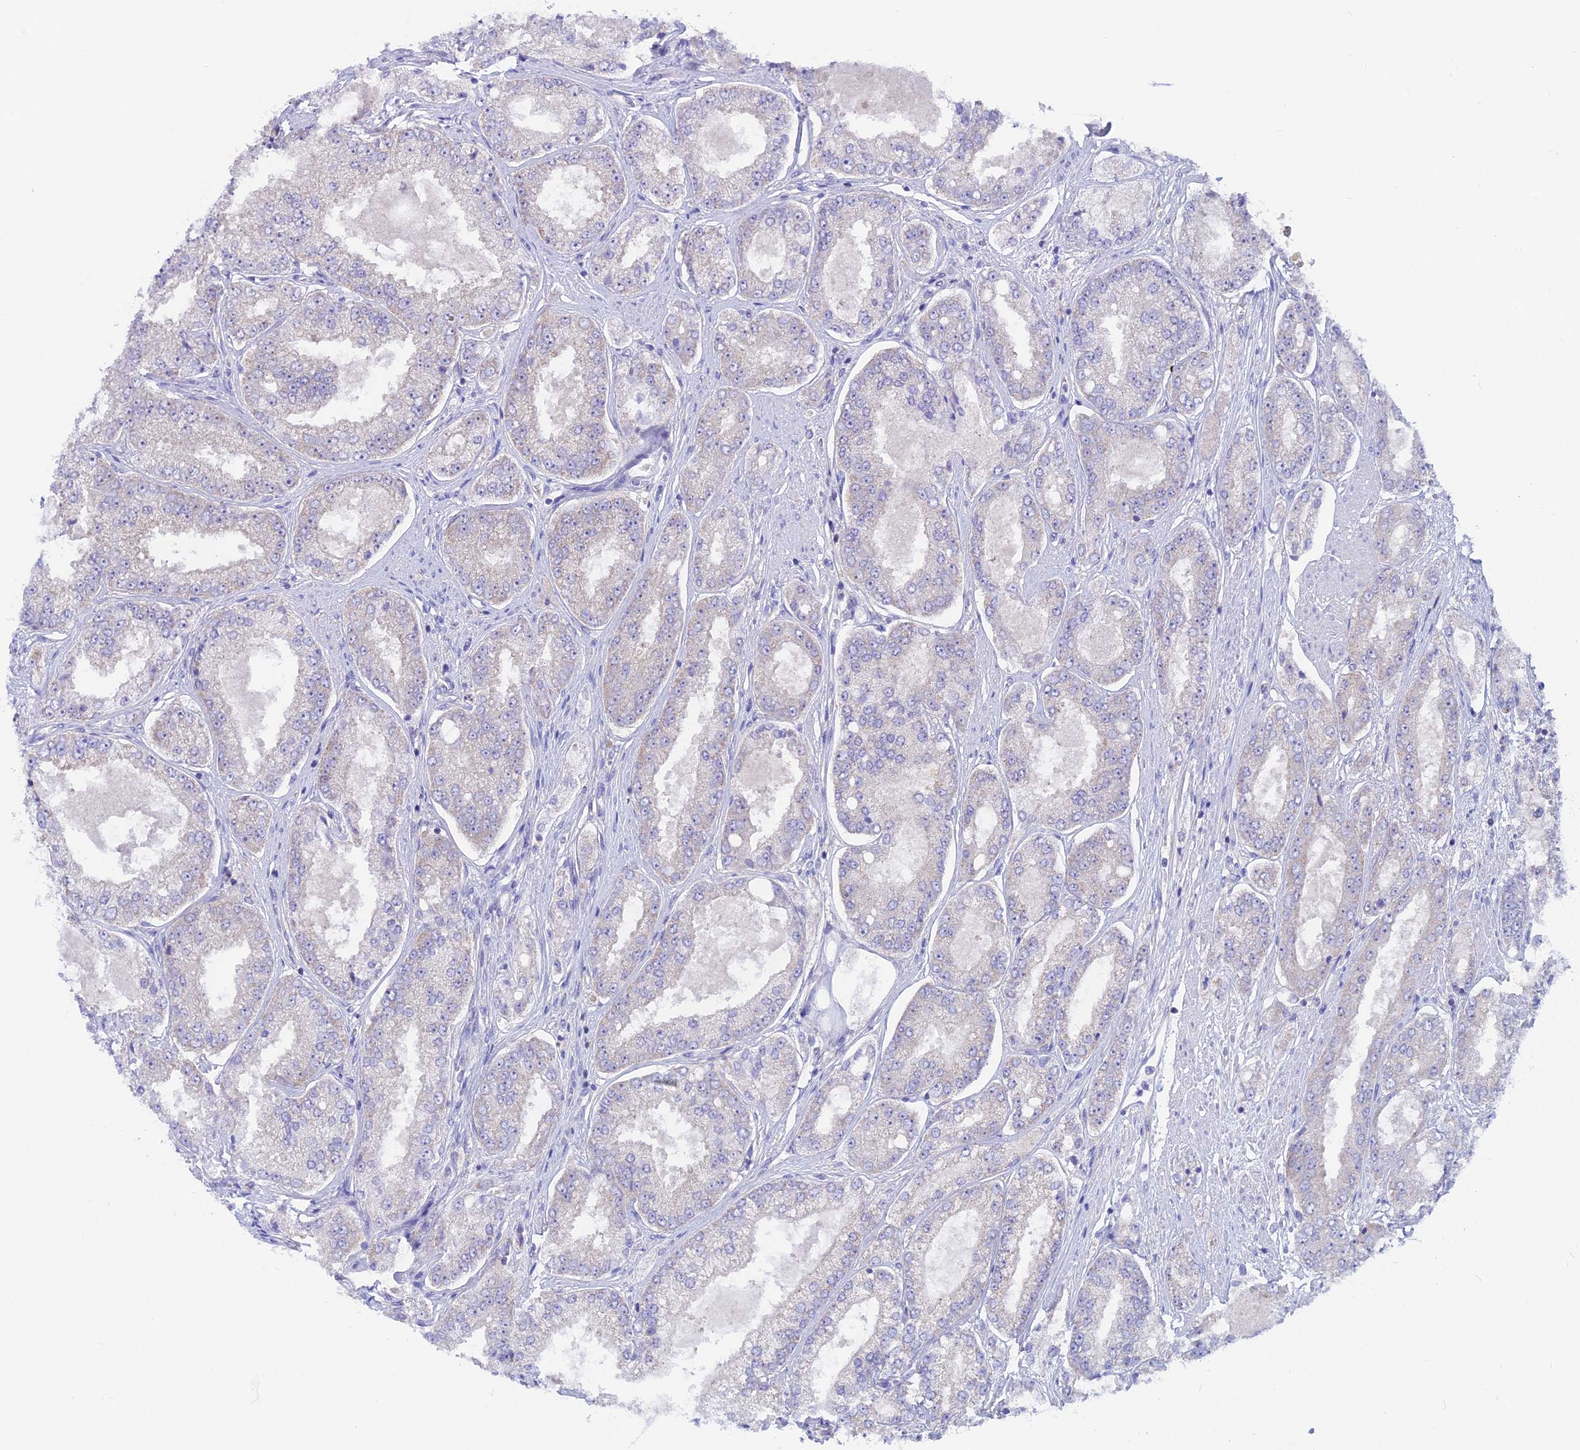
{"staining": {"intensity": "negative", "quantity": "none", "location": "none"}, "tissue": "prostate cancer", "cell_type": "Tumor cells", "image_type": "cancer", "snomed": [{"axis": "morphology", "description": "Adenocarcinoma, High grade"}, {"axis": "topography", "description": "Prostate"}], "caption": "Immunohistochemical staining of prostate high-grade adenocarcinoma exhibits no significant expression in tumor cells.", "gene": "LZTFL1", "patient": {"sex": "male", "age": 71}}